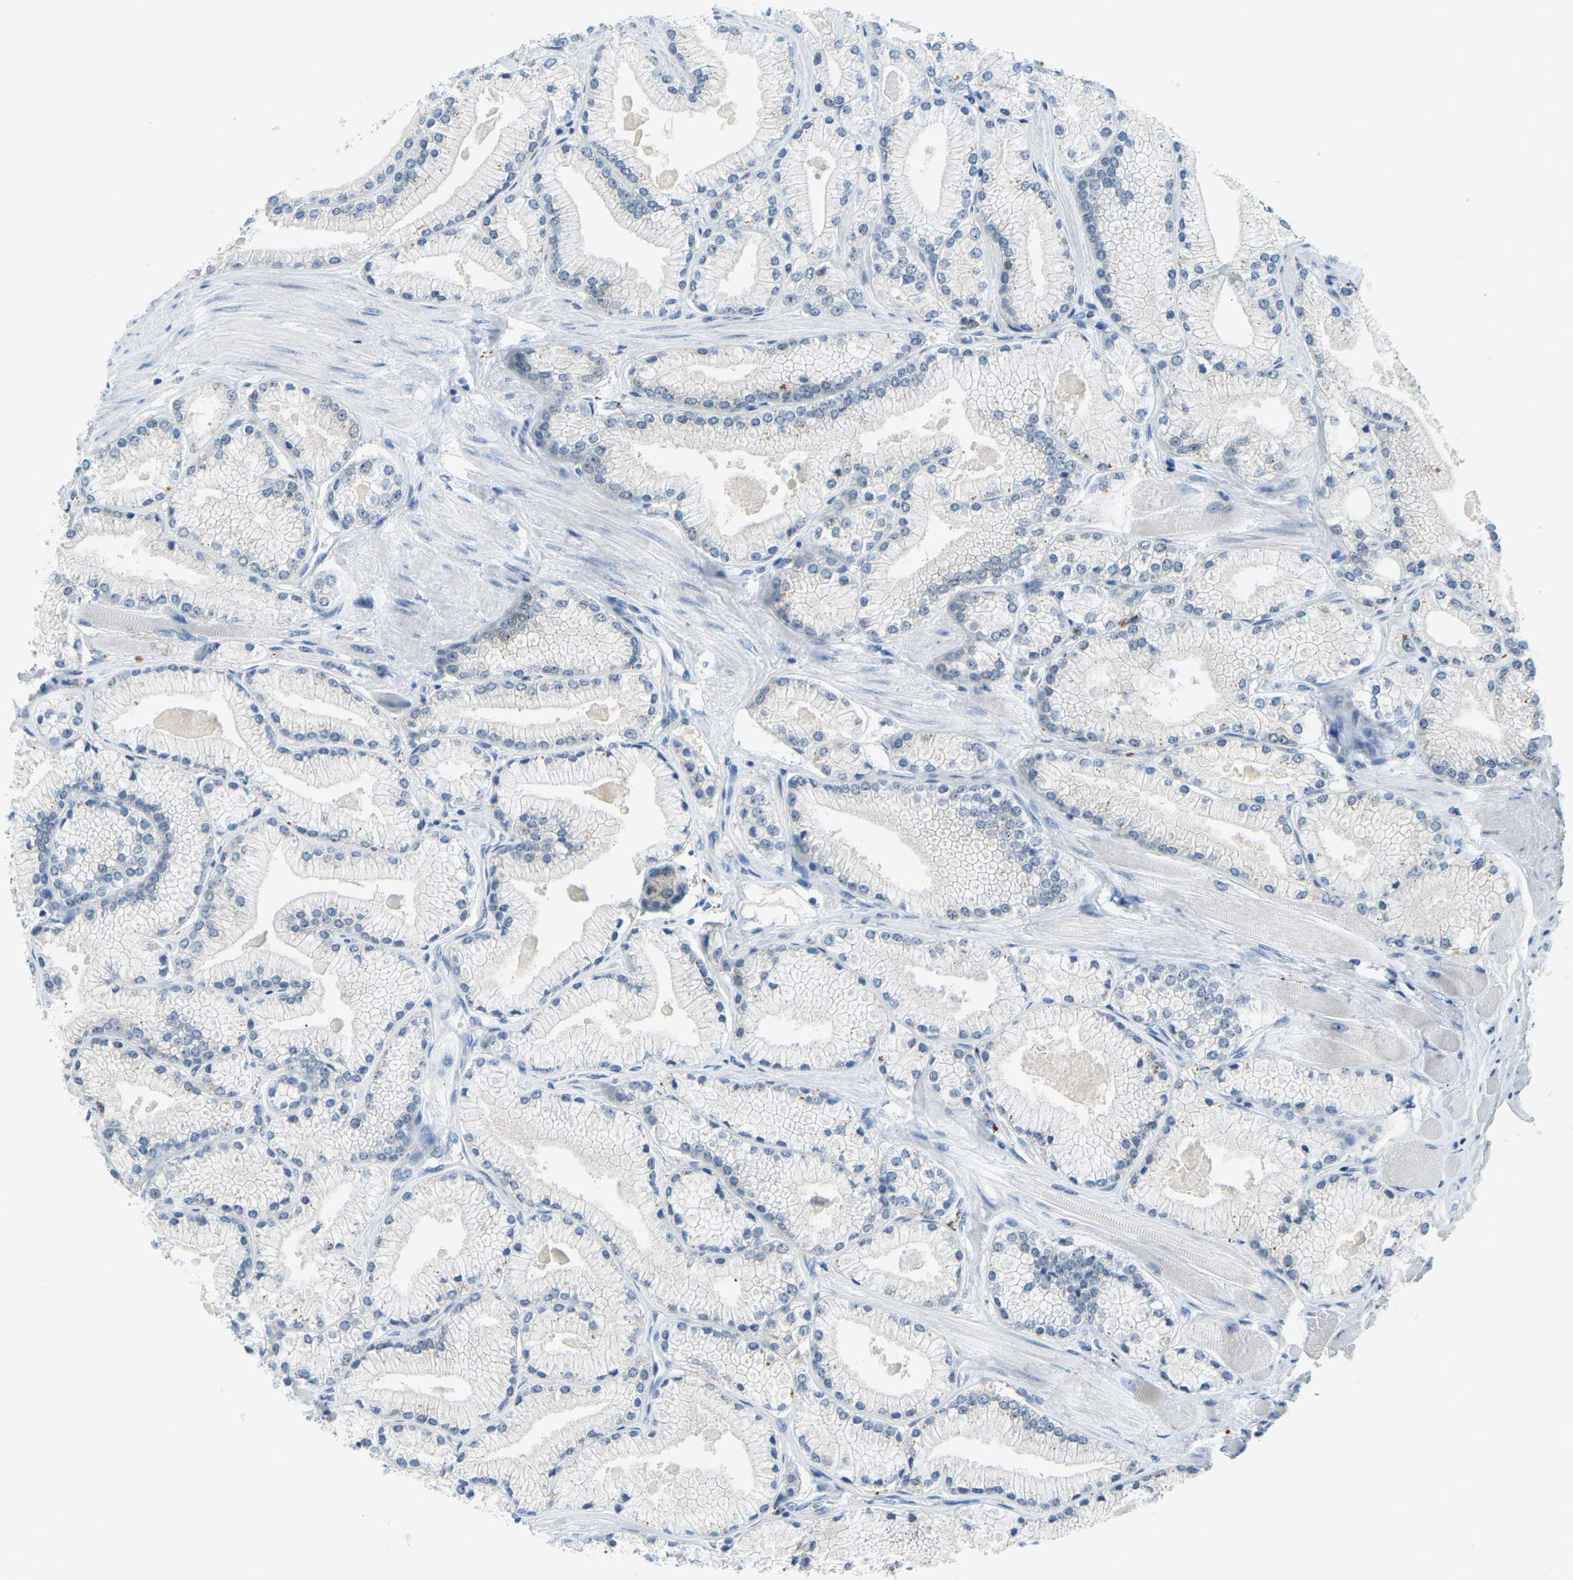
{"staining": {"intensity": "negative", "quantity": "none", "location": "none"}, "tissue": "prostate cancer", "cell_type": "Tumor cells", "image_type": "cancer", "snomed": [{"axis": "morphology", "description": "Adenocarcinoma, High grade"}, {"axis": "topography", "description": "Prostate"}], "caption": "A high-resolution image shows IHC staining of prostate cancer, which reveals no significant expression in tumor cells. Nuclei are stained in blue.", "gene": "NME8", "patient": {"sex": "male", "age": 50}}